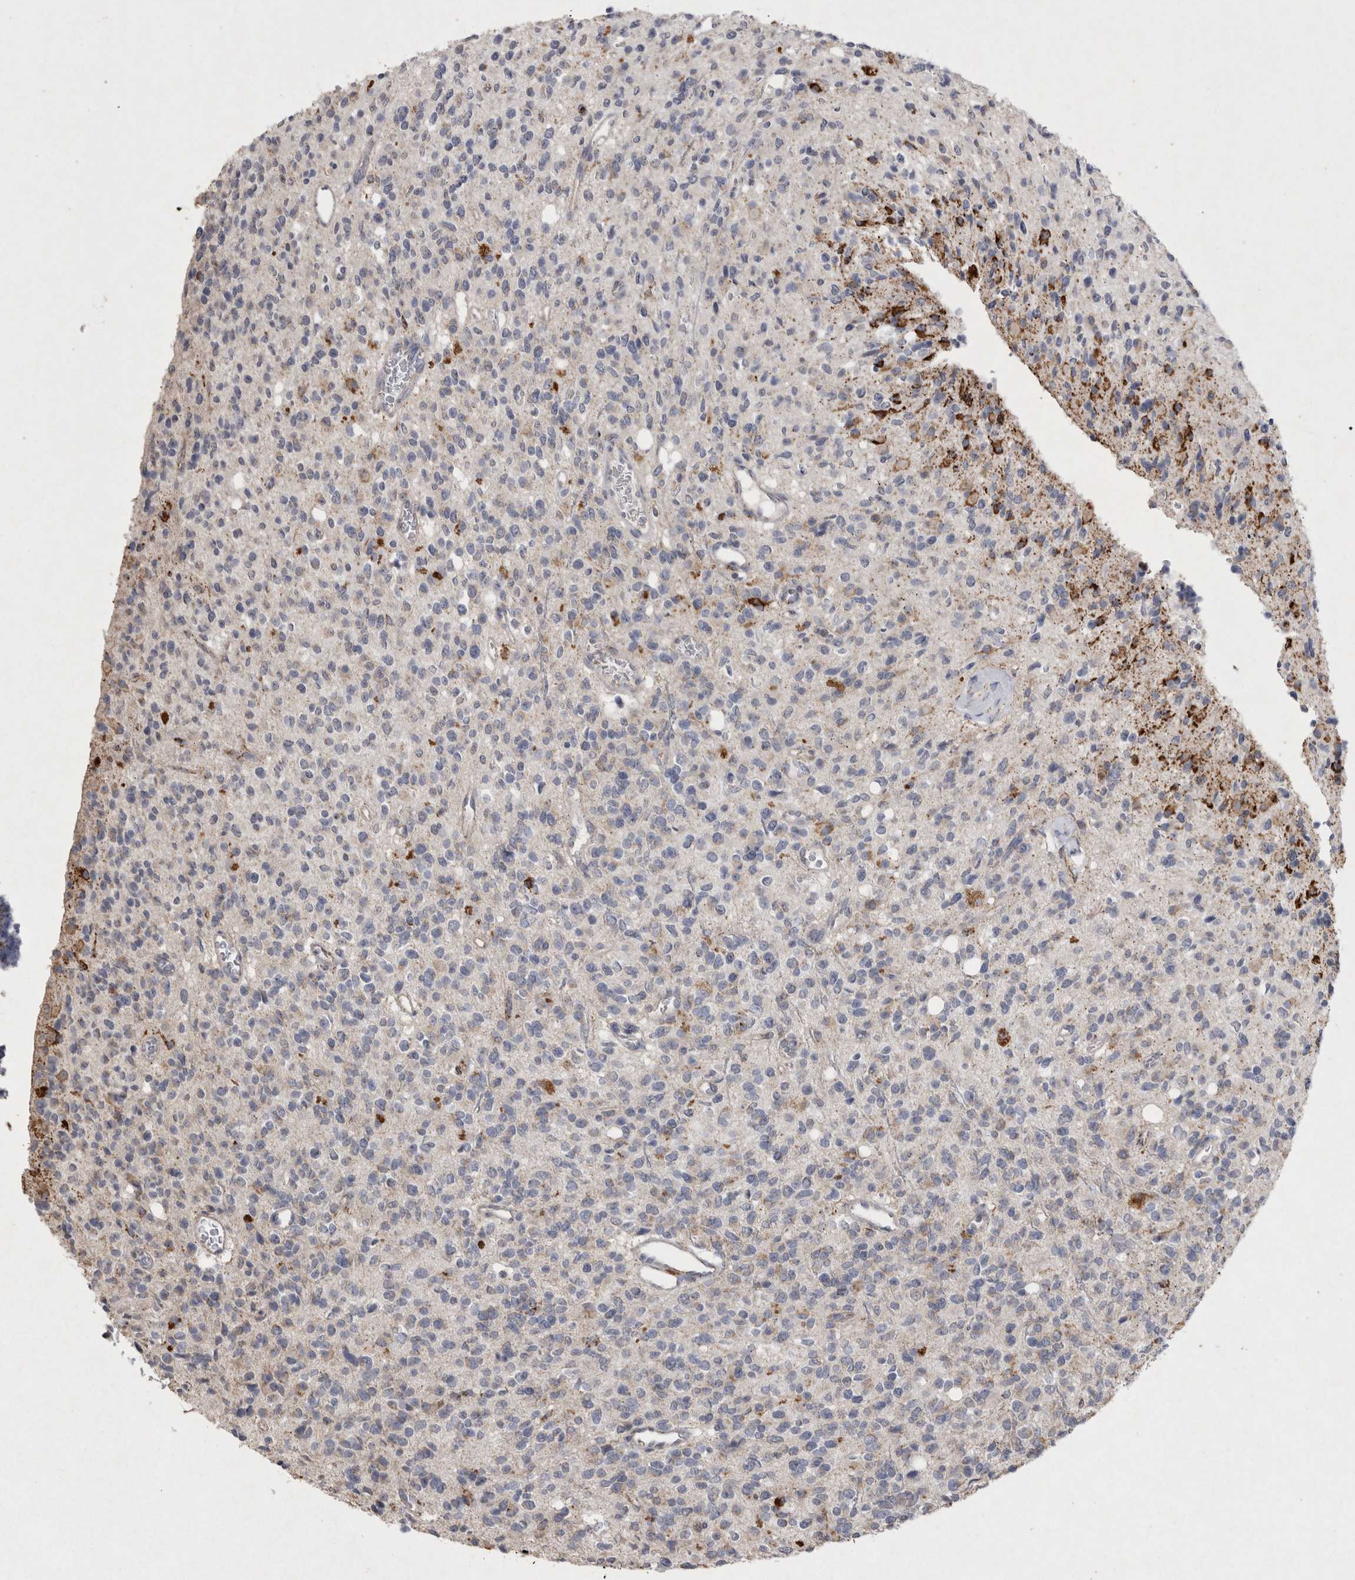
{"staining": {"intensity": "negative", "quantity": "none", "location": "none"}, "tissue": "glioma", "cell_type": "Tumor cells", "image_type": "cancer", "snomed": [{"axis": "morphology", "description": "Glioma, malignant, High grade"}, {"axis": "topography", "description": "Brain"}], "caption": "Histopathology image shows no protein positivity in tumor cells of glioma tissue.", "gene": "DKK3", "patient": {"sex": "male", "age": 34}}